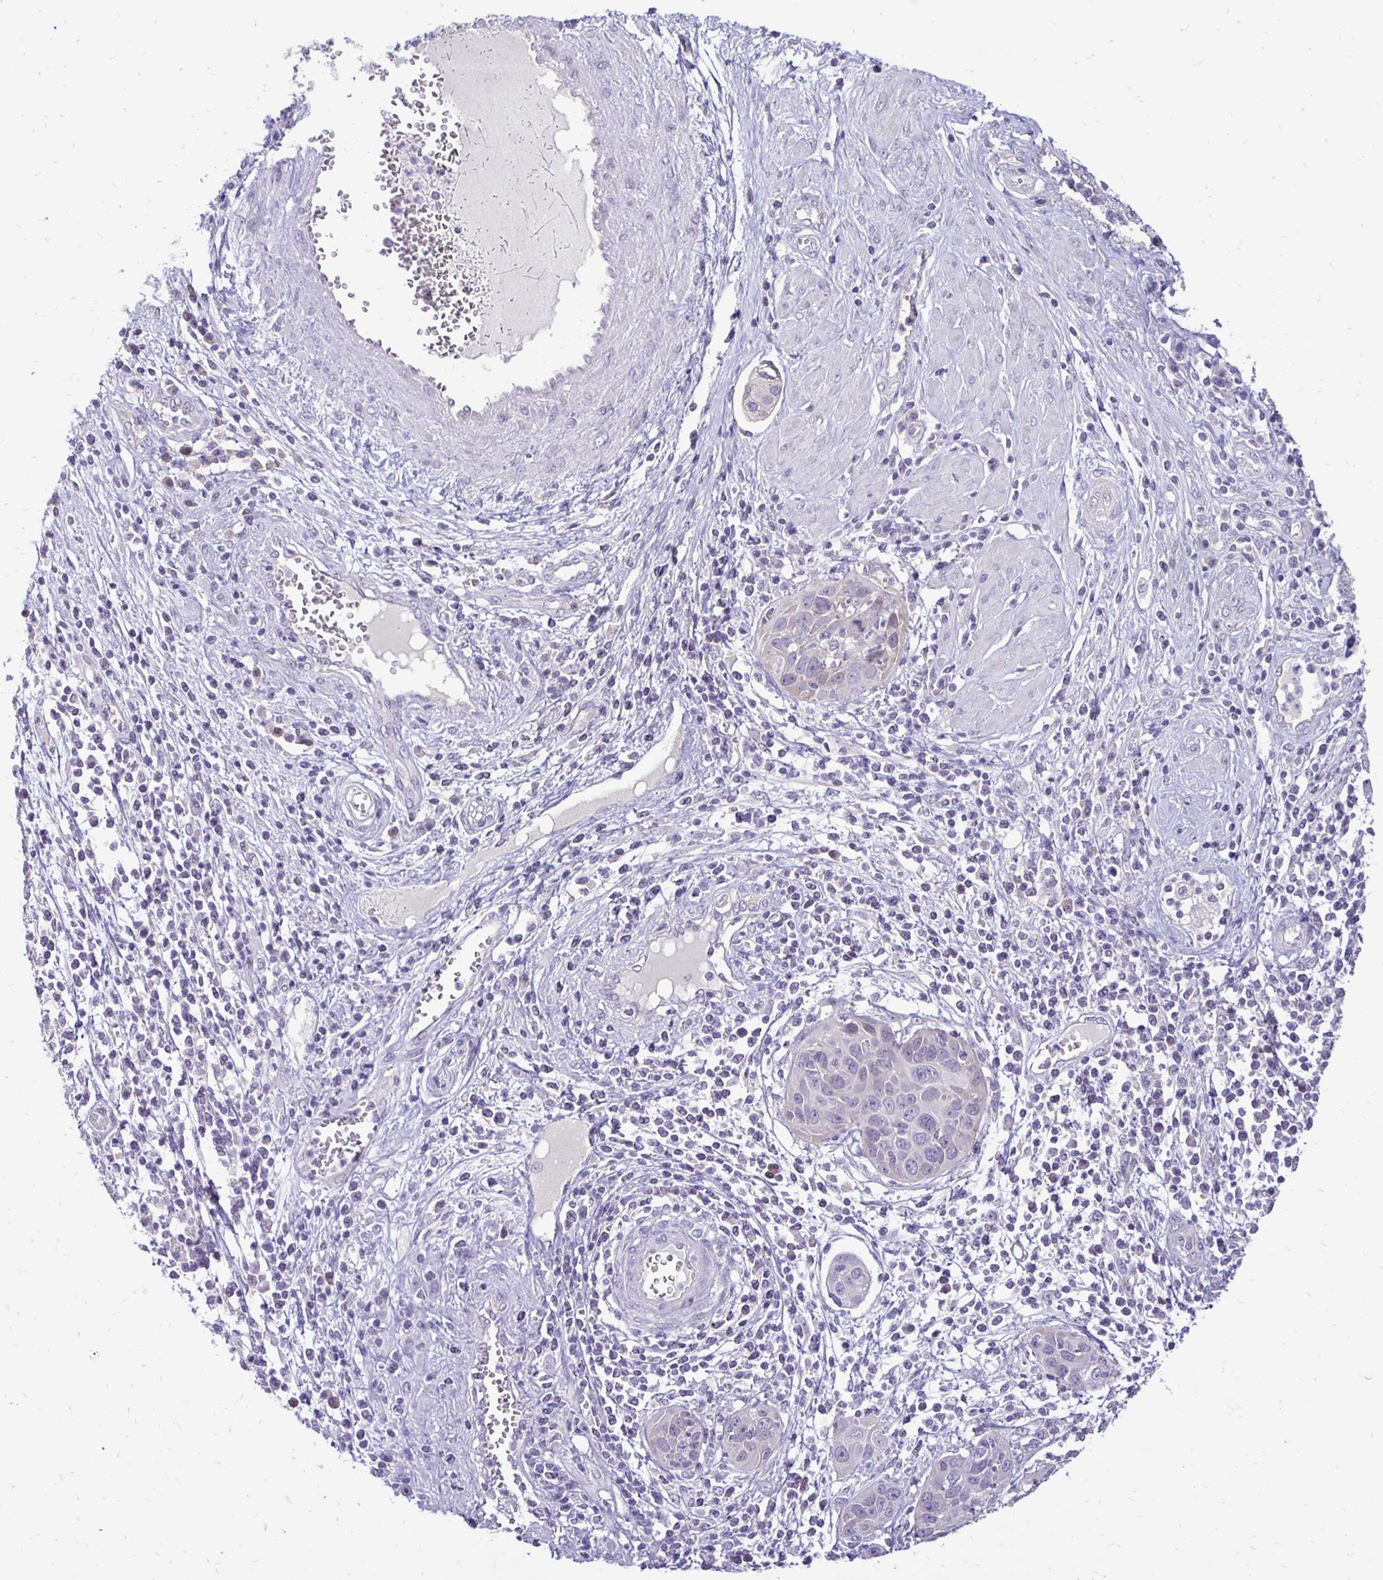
{"staining": {"intensity": "negative", "quantity": "none", "location": "none"}, "tissue": "cervical cancer", "cell_type": "Tumor cells", "image_type": "cancer", "snomed": [{"axis": "morphology", "description": "Squamous cell carcinoma, NOS"}, {"axis": "topography", "description": "Cervix"}], "caption": "This is an immunohistochemistry (IHC) image of cervical cancer. There is no positivity in tumor cells.", "gene": "GAS2", "patient": {"sex": "female", "age": 36}}